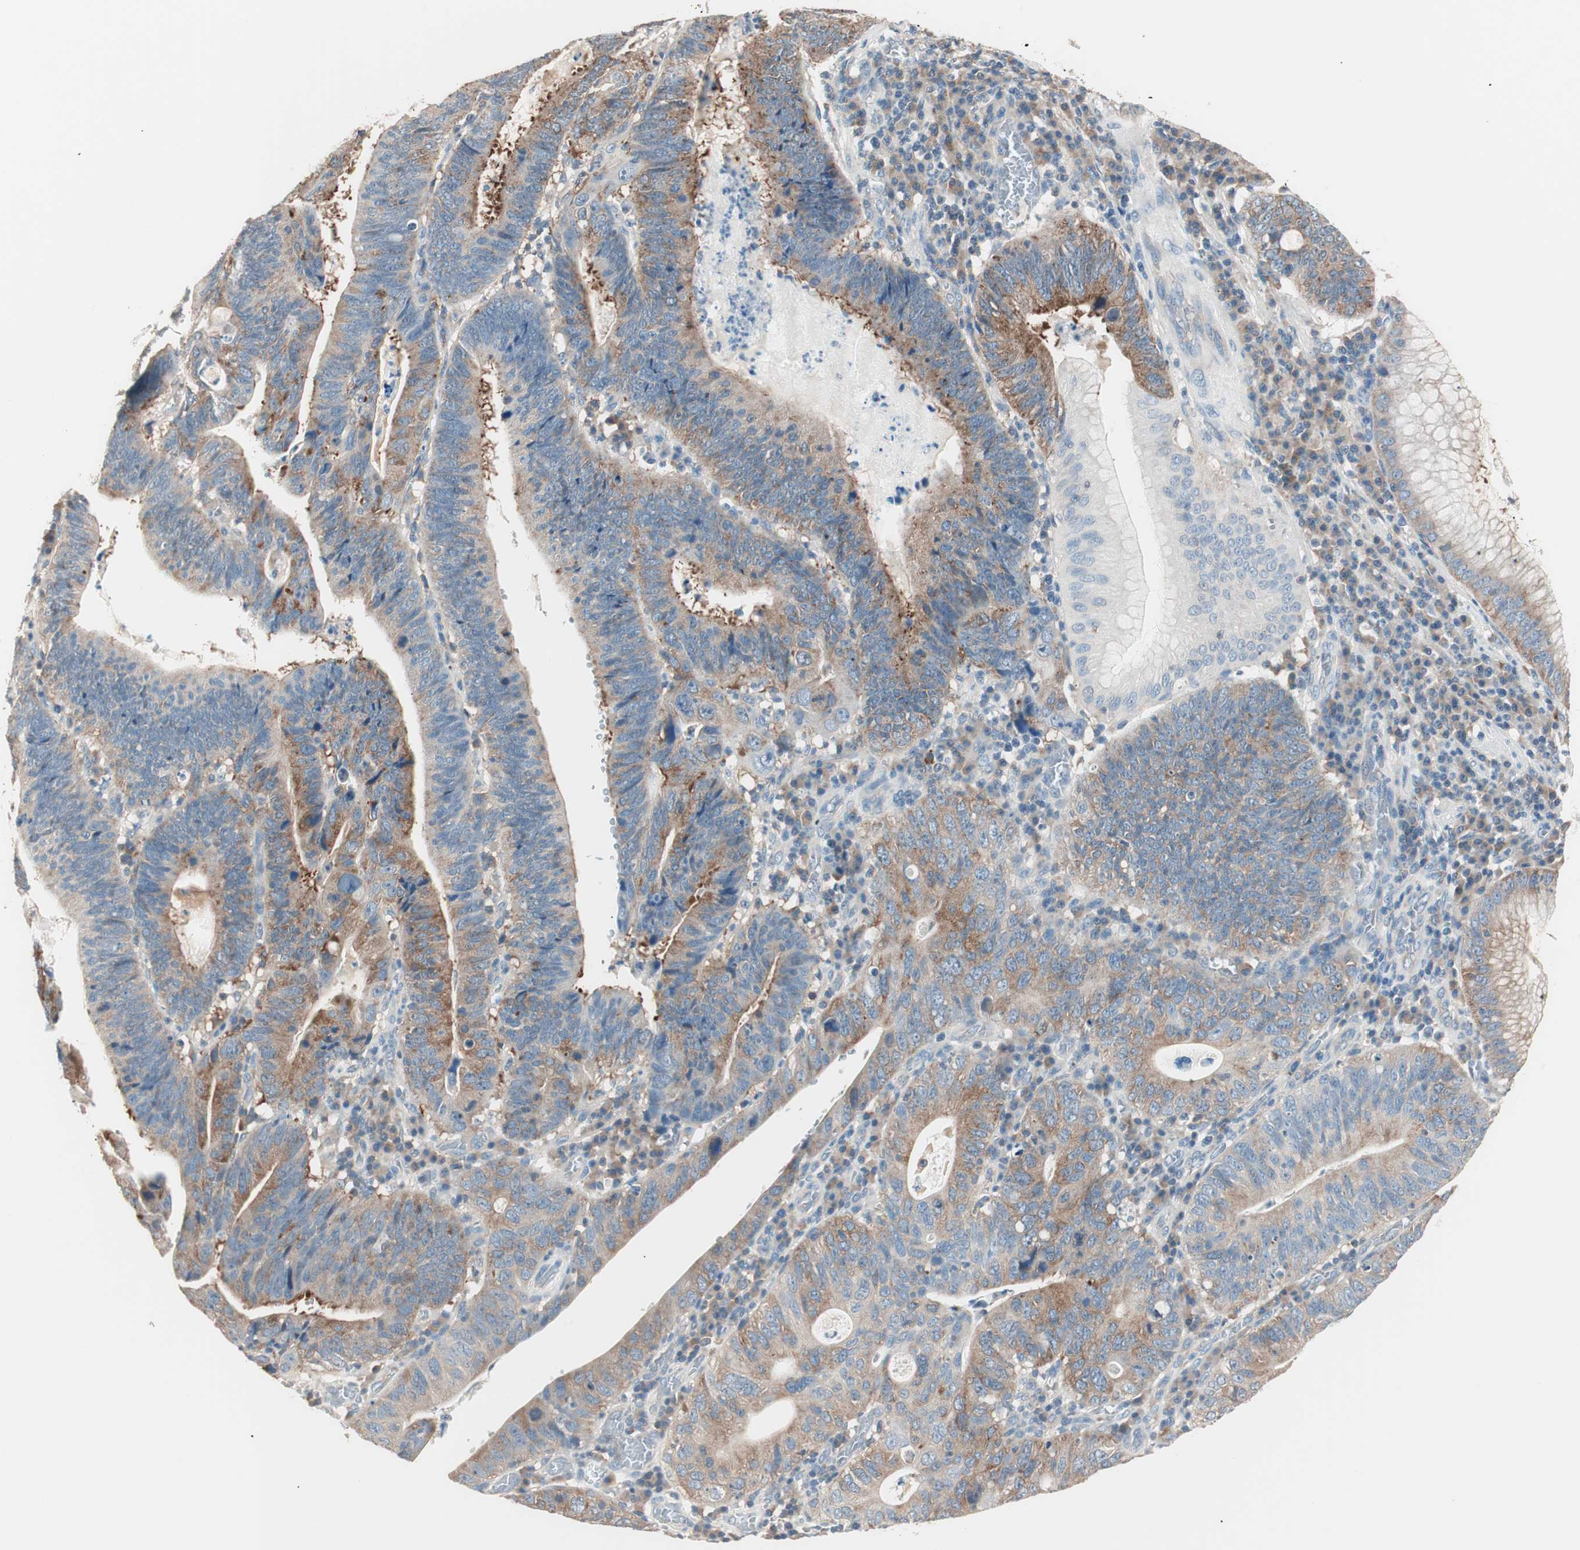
{"staining": {"intensity": "moderate", "quantity": "25%-75%", "location": "cytoplasmic/membranous"}, "tissue": "stomach cancer", "cell_type": "Tumor cells", "image_type": "cancer", "snomed": [{"axis": "morphology", "description": "Adenocarcinoma, NOS"}, {"axis": "topography", "description": "Stomach"}], "caption": "IHC of stomach cancer (adenocarcinoma) exhibits medium levels of moderate cytoplasmic/membranous staining in approximately 25%-75% of tumor cells.", "gene": "RAD54B", "patient": {"sex": "male", "age": 59}}